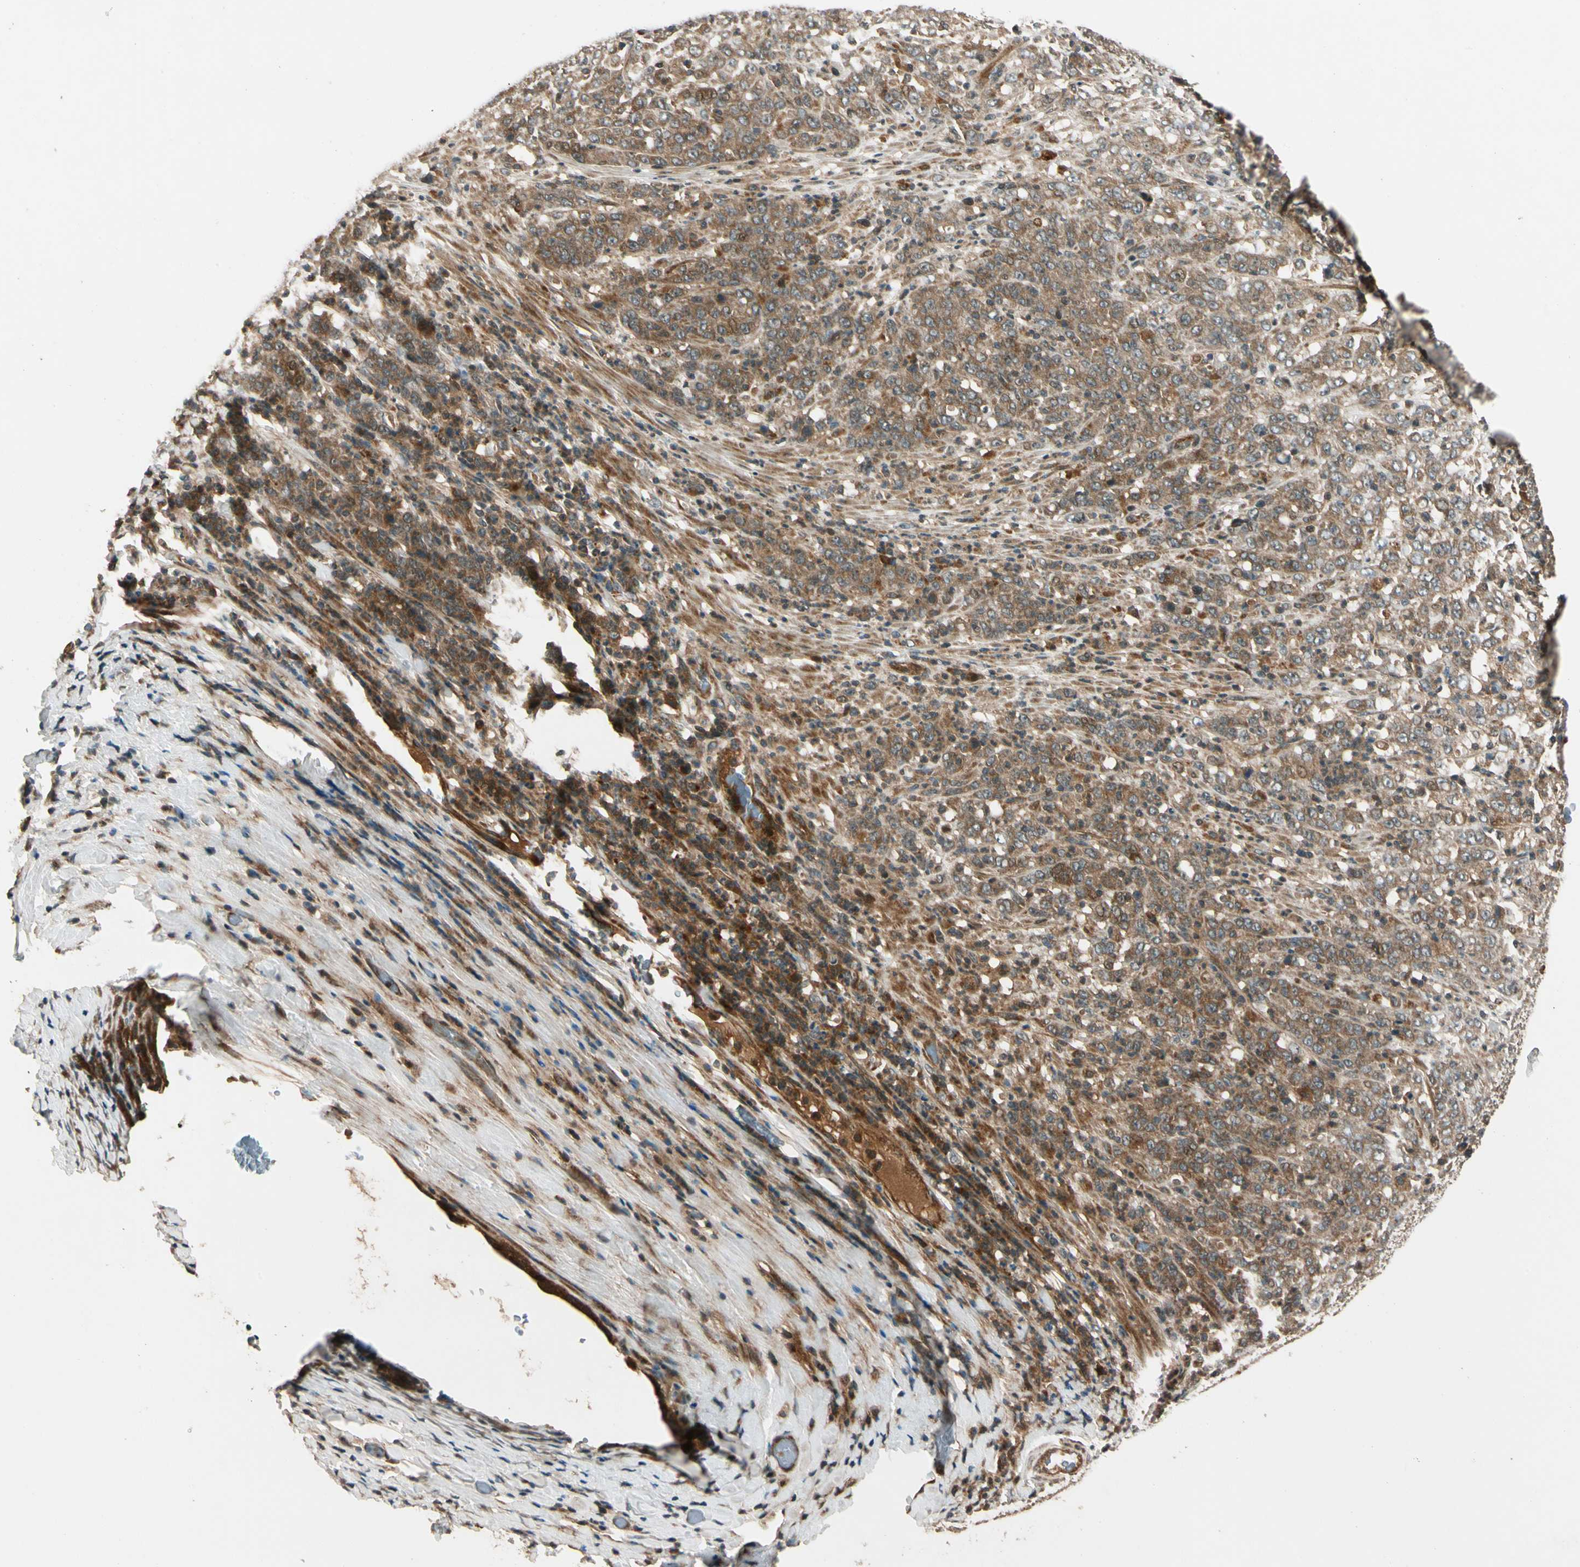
{"staining": {"intensity": "moderate", "quantity": ">75%", "location": "cytoplasmic/membranous"}, "tissue": "stomach cancer", "cell_type": "Tumor cells", "image_type": "cancer", "snomed": [{"axis": "morphology", "description": "Adenocarcinoma, NOS"}, {"axis": "topography", "description": "Stomach, lower"}], "caption": "Human stomach adenocarcinoma stained with a brown dye exhibits moderate cytoplasmic/membranous positive positivity in approximately >75% of tumor cells.", "gene": "ACVR1C", "patient": {"sex": "female", "age": 71}}